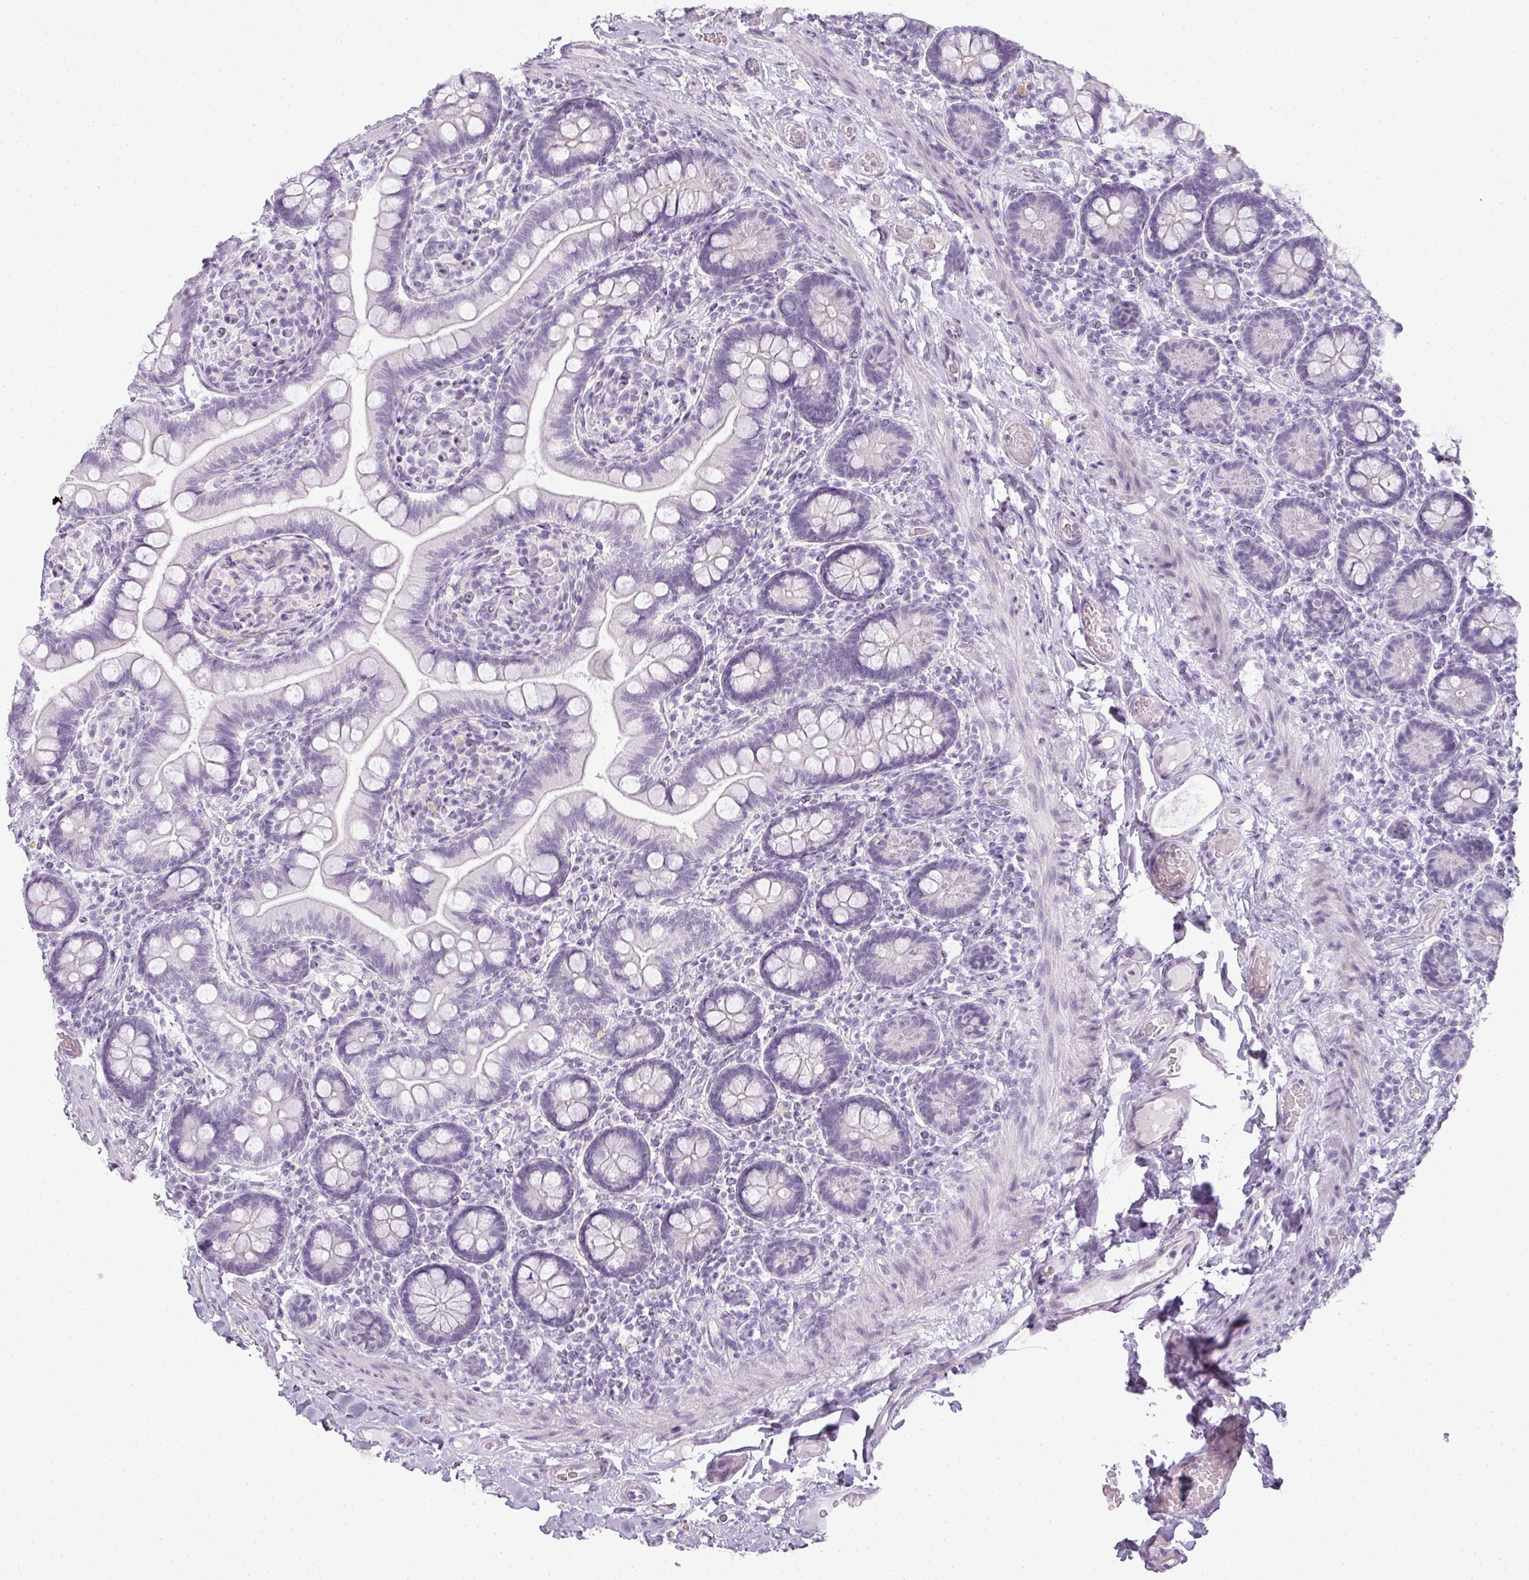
{"staining": {"intensity": "negative", "quantity": "none", "location": "none"}, "tissue": "small intestine", "cell_type": "Glandular cells", "image_type": "normal", "snomed": [{"axis": "morphology", "description": "Normal tissue, NOS"}, {"axis": "topography", "description": "Small intestine"}], "caption": "Immunohistochemical staining of benign small intestine reveals no significant staining in glandular cells.", "gene": "RBMY1A1", "patient": {"sex": "female", "age": 64}}